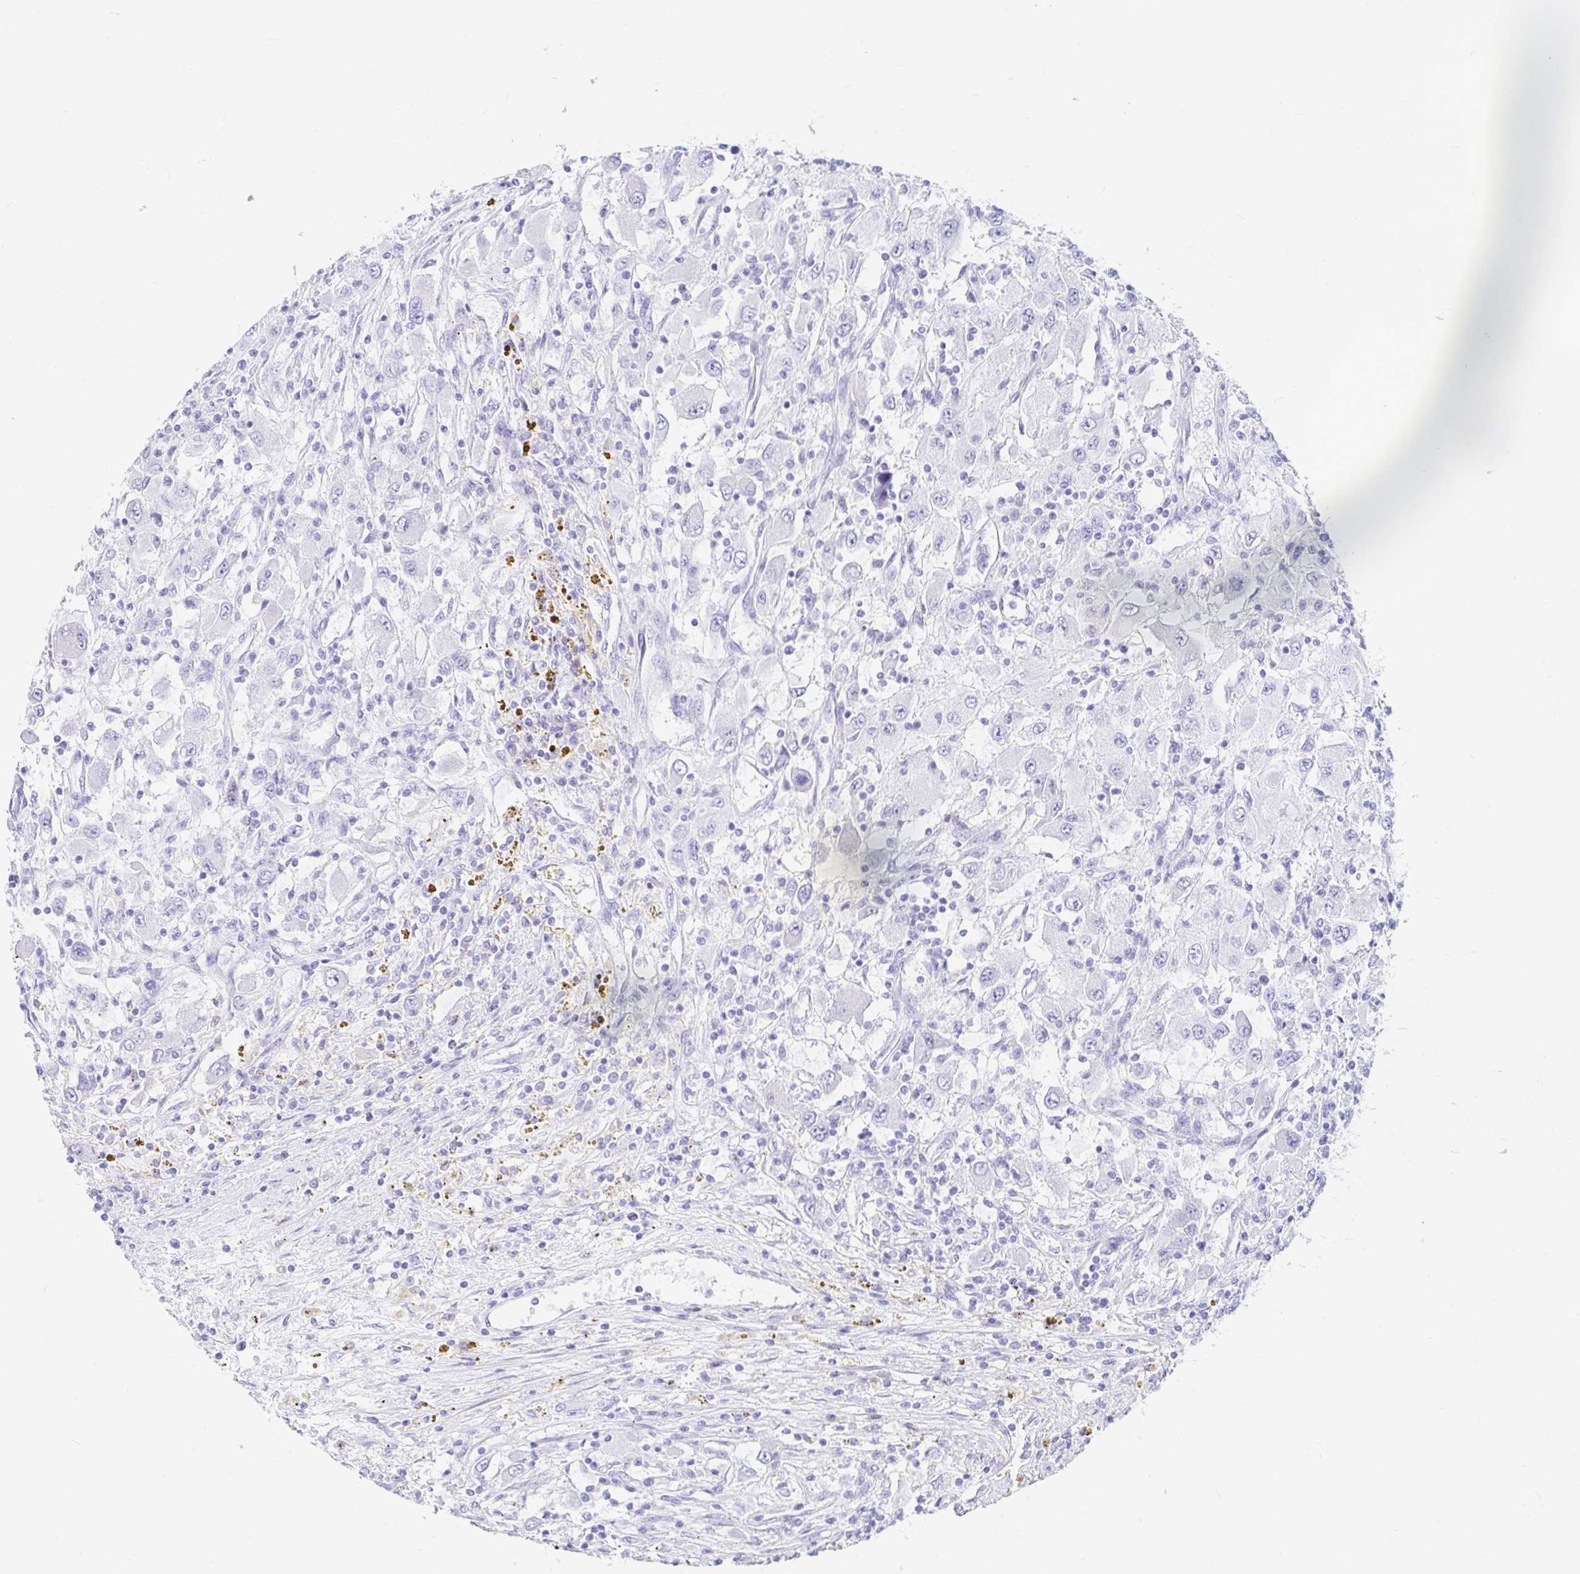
{"staining": {"intensity": "negative", "quantity": "none", "location": "none"}, "tissue": "renal cancer", "cell_type": "Tumor cells", "image_type": "cancer", "snomed": [{"axis": "morphology", "description": "Adenocarcinoma, NOS"}, {"axis": "topography", "description": "Kidney"}], "caption": "Immunohistochemical staining of human renal cancer demonstrates no significant staining in tumor cells. (Stains: DAB (3,3'-diaminobenzidine) immunohistochemistry (IHC) with hematoxylin counter stain, Microscopy: brightfield microscopy at high magnification).", "gene": "PPP1R1B", "patient": {"sex": "female", "age": 67}}